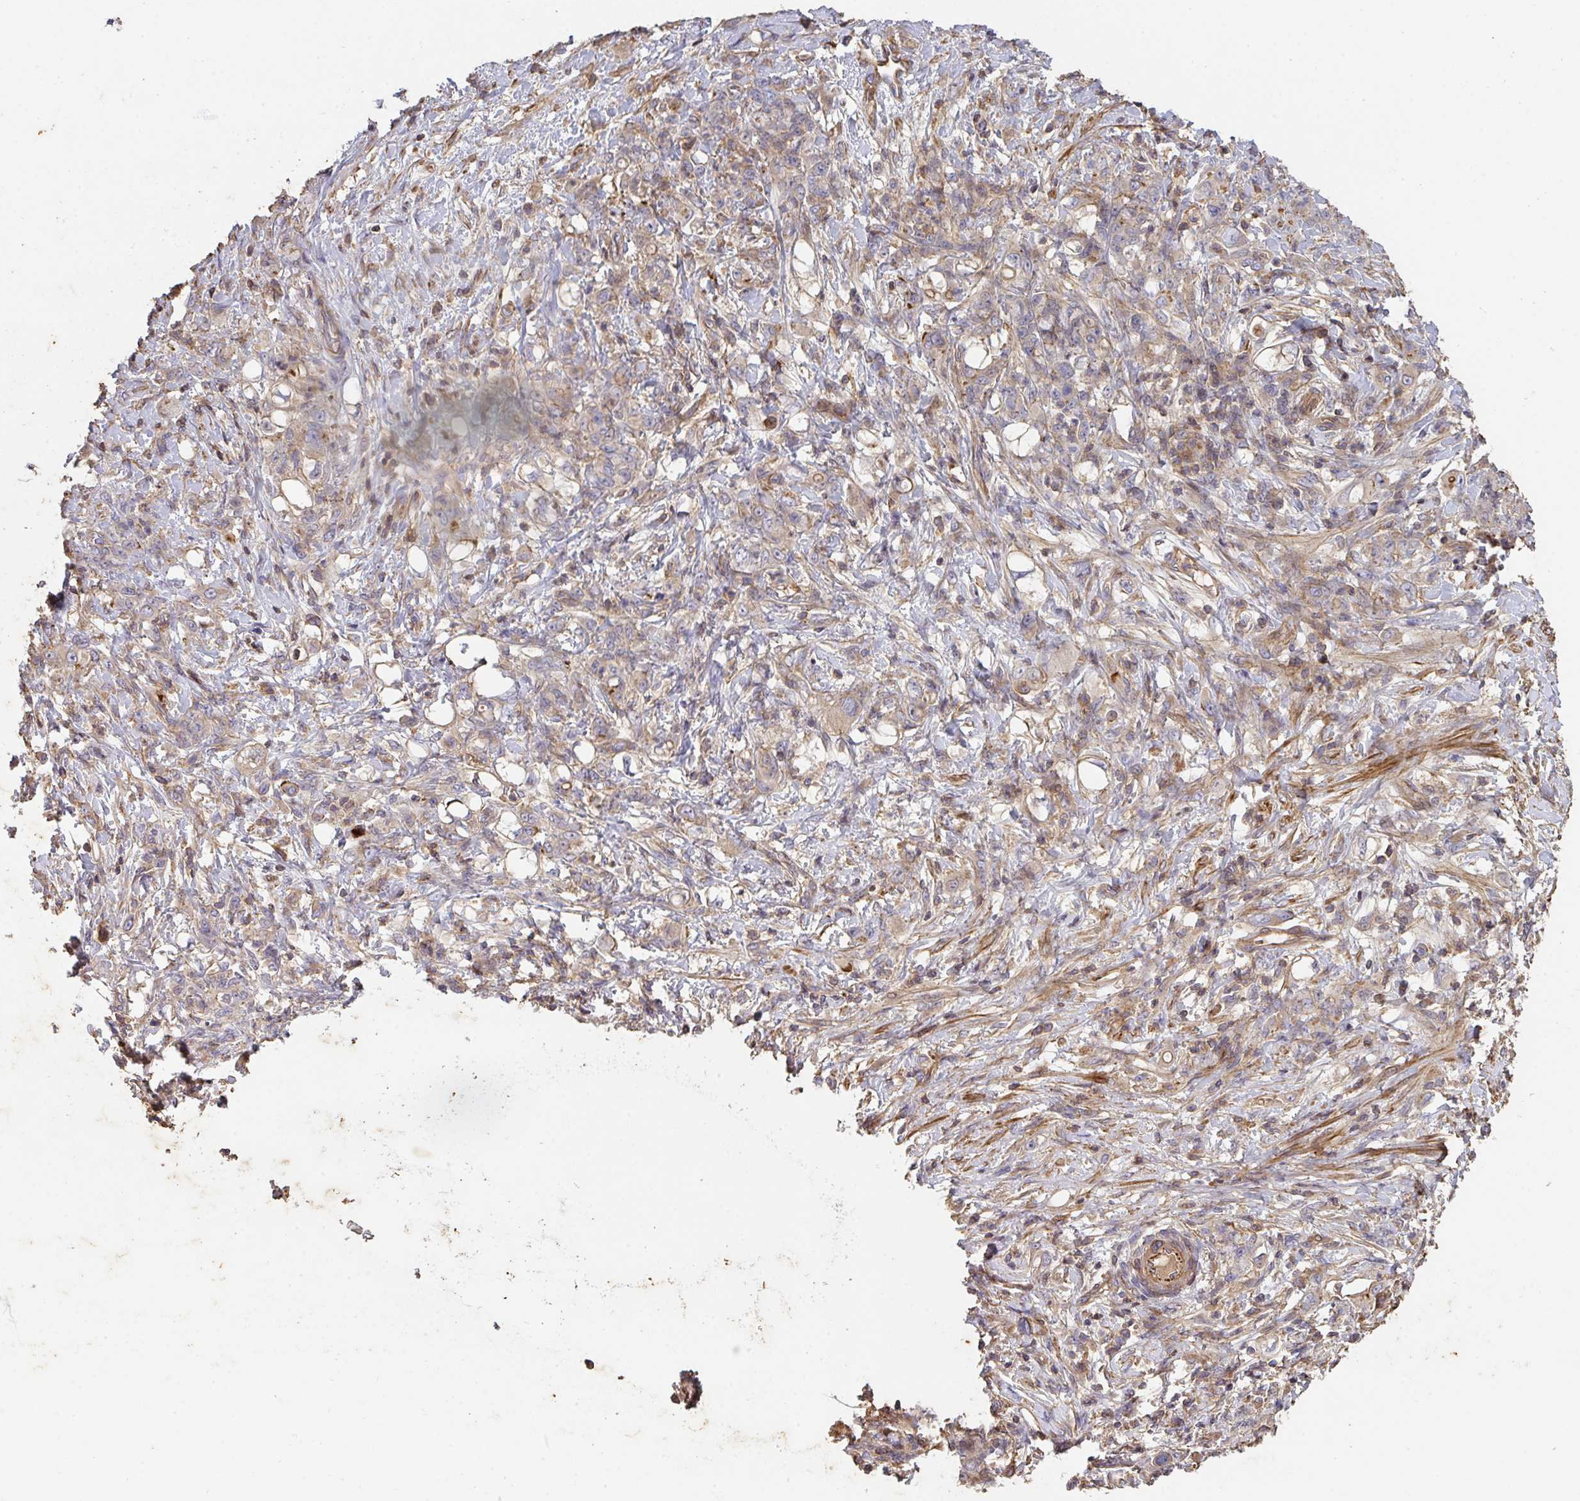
{"staining": {"intensity": "weak", "quantity": ">75%", "location": "cytoplasmic/membranous"}, "tissue": "stomach cancer", "cell_type": "Tumor cells", "image_type": "cancer", "snomed": [{"axis": "morphology", "description": "Adenocarcinoma, NOS"}, {"axis": "topography", "description": "Stomach"}], "caption": "Stomach adenocarcinoma tissue displays weak cytoplasmic/membranous staining in about >75% of tumor cells, visualized by immunohistochemistry.", "gene": "TNMD", "patient": {"sex": "female", "age": 79}}